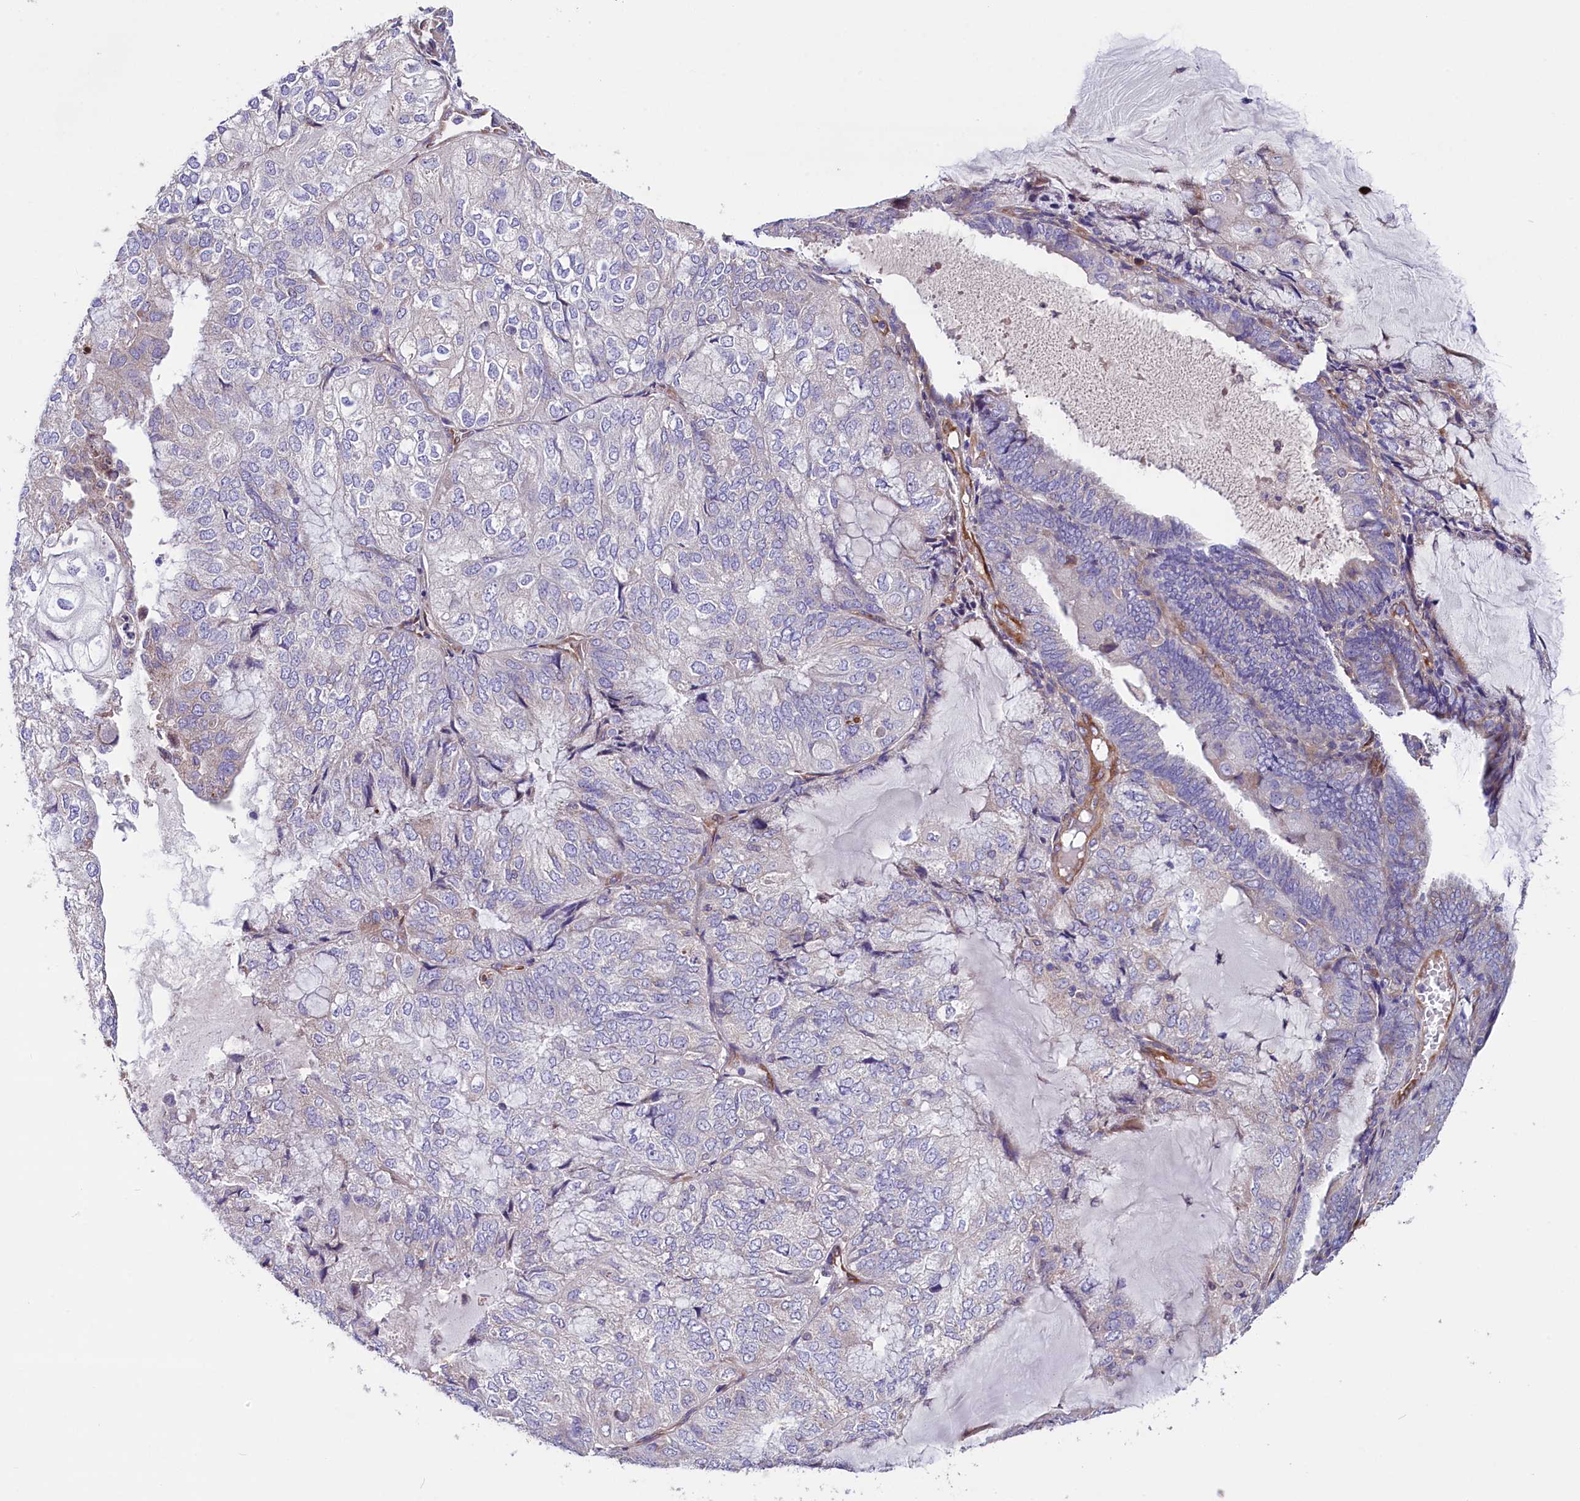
{"staining": {"intensity": "weak", "quantity": "<25%", "location": "cytoplasmic/membranous"}, "tissue": "endometrial cancer", "cell_type": "Tumor cells", "image_type": "cancer", "snomed": [{"axis": "morphology", "description": "Adenocarcinoma, NOS"}, {"axis": "topography", "description": "Endometrium"}], "caption": "Immunohistochemical staining of human endometrial cancer (adenocarcinoma) shows no significant positivity in tumor cells.", "gene": "GPR108", "patient": {"sex": "female", "age": 81}}